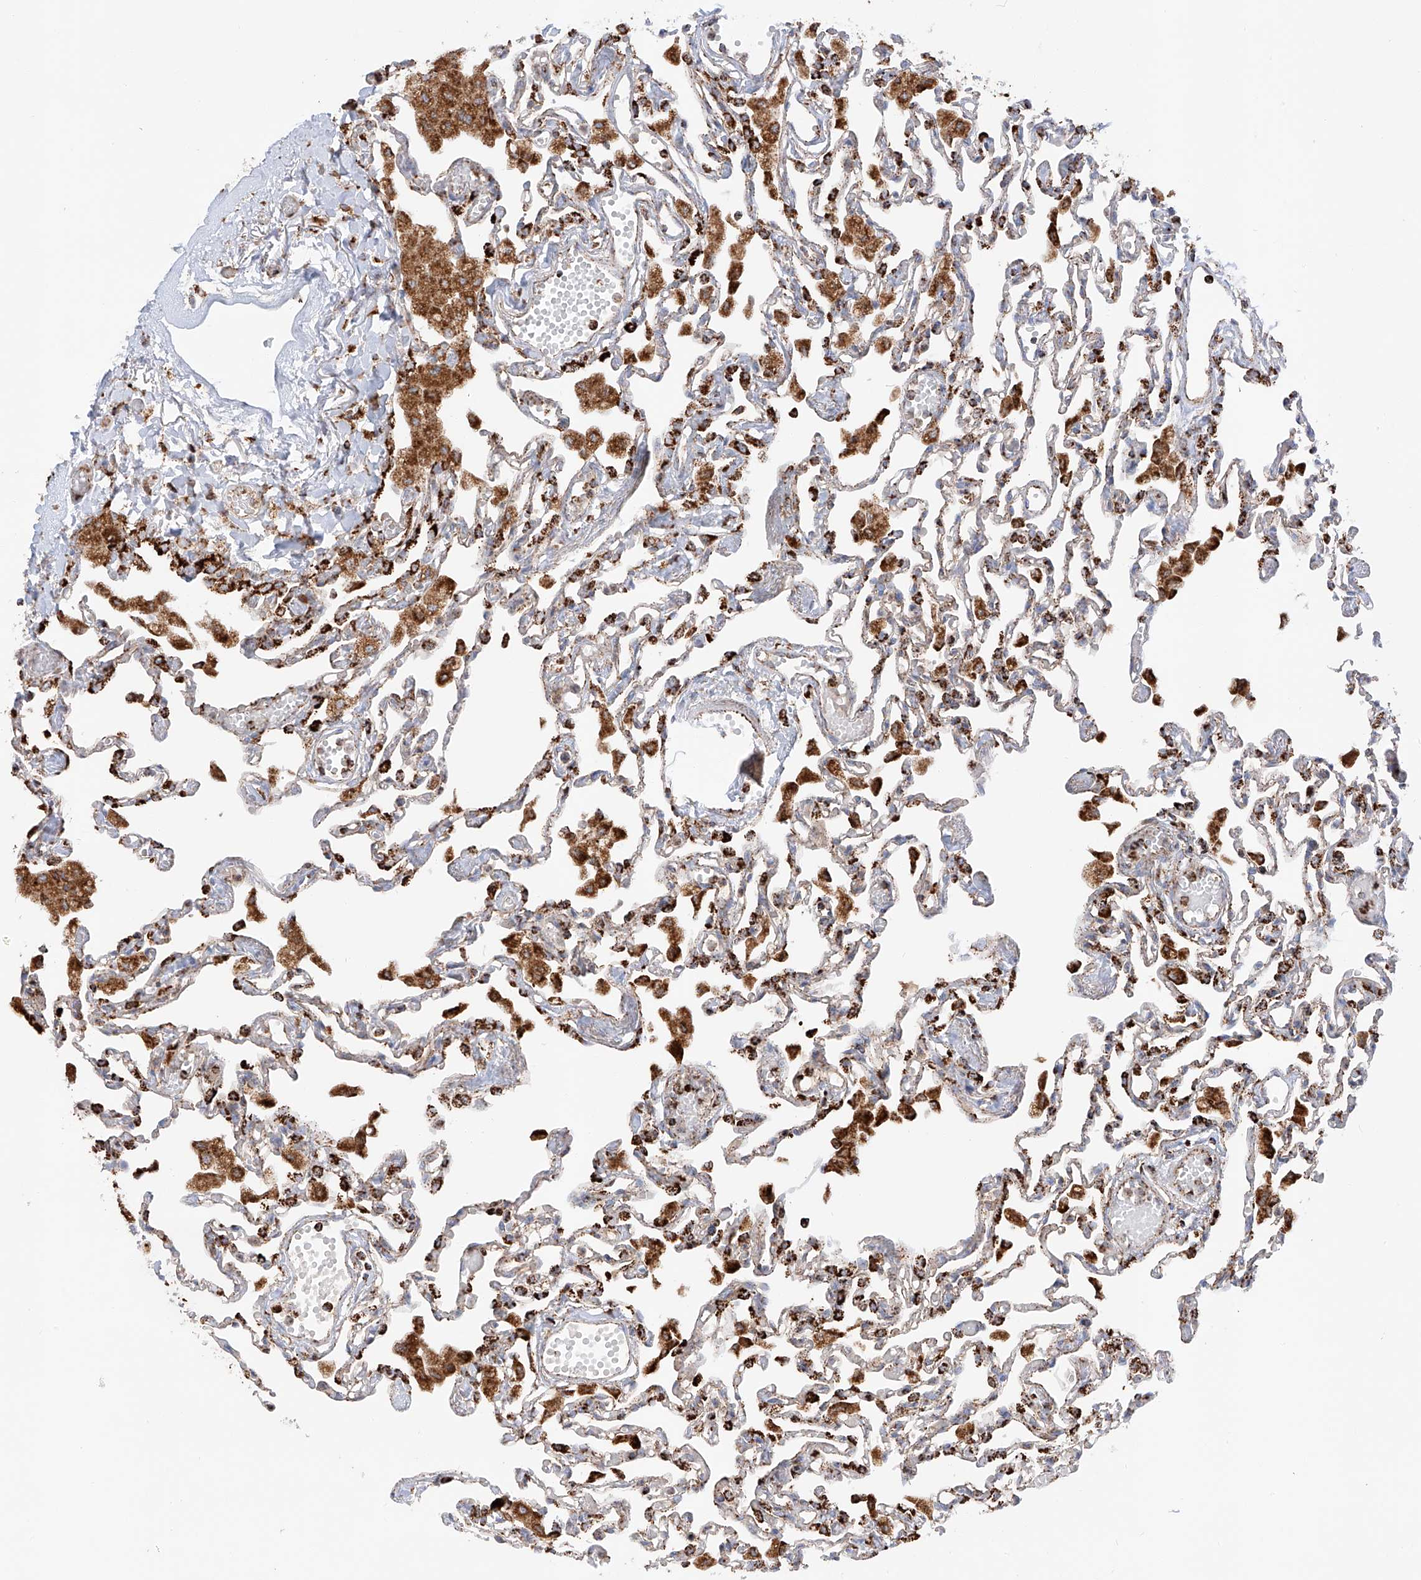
{"staining": {"intensity": "strong", "quantity": "25%-75%", "location": "cytoplasmic/membranous"}, "tissue": "lung", "cell_type": "Alveolar cells", "image_type": "normal", "snomed": [{"axis": "morphology", "description": "Normal tissue, NOS"}, {"axis": "topography", "description": "Bronchus"}, {"axis": "topography", "description": "Lung"}], "caption": "Protein staining of normal lung shows strong cytoplasmic/membranous expression in approximately 25%-75% of alveolar cells. The staining was performed using DAB (3,3'-diaminobenzidine), with brown indicating positive protein expression. Nuclei are stained blue with hematoxylin.", "gene": "TTC27", "patient": {"sex": "female", "age": 49}}